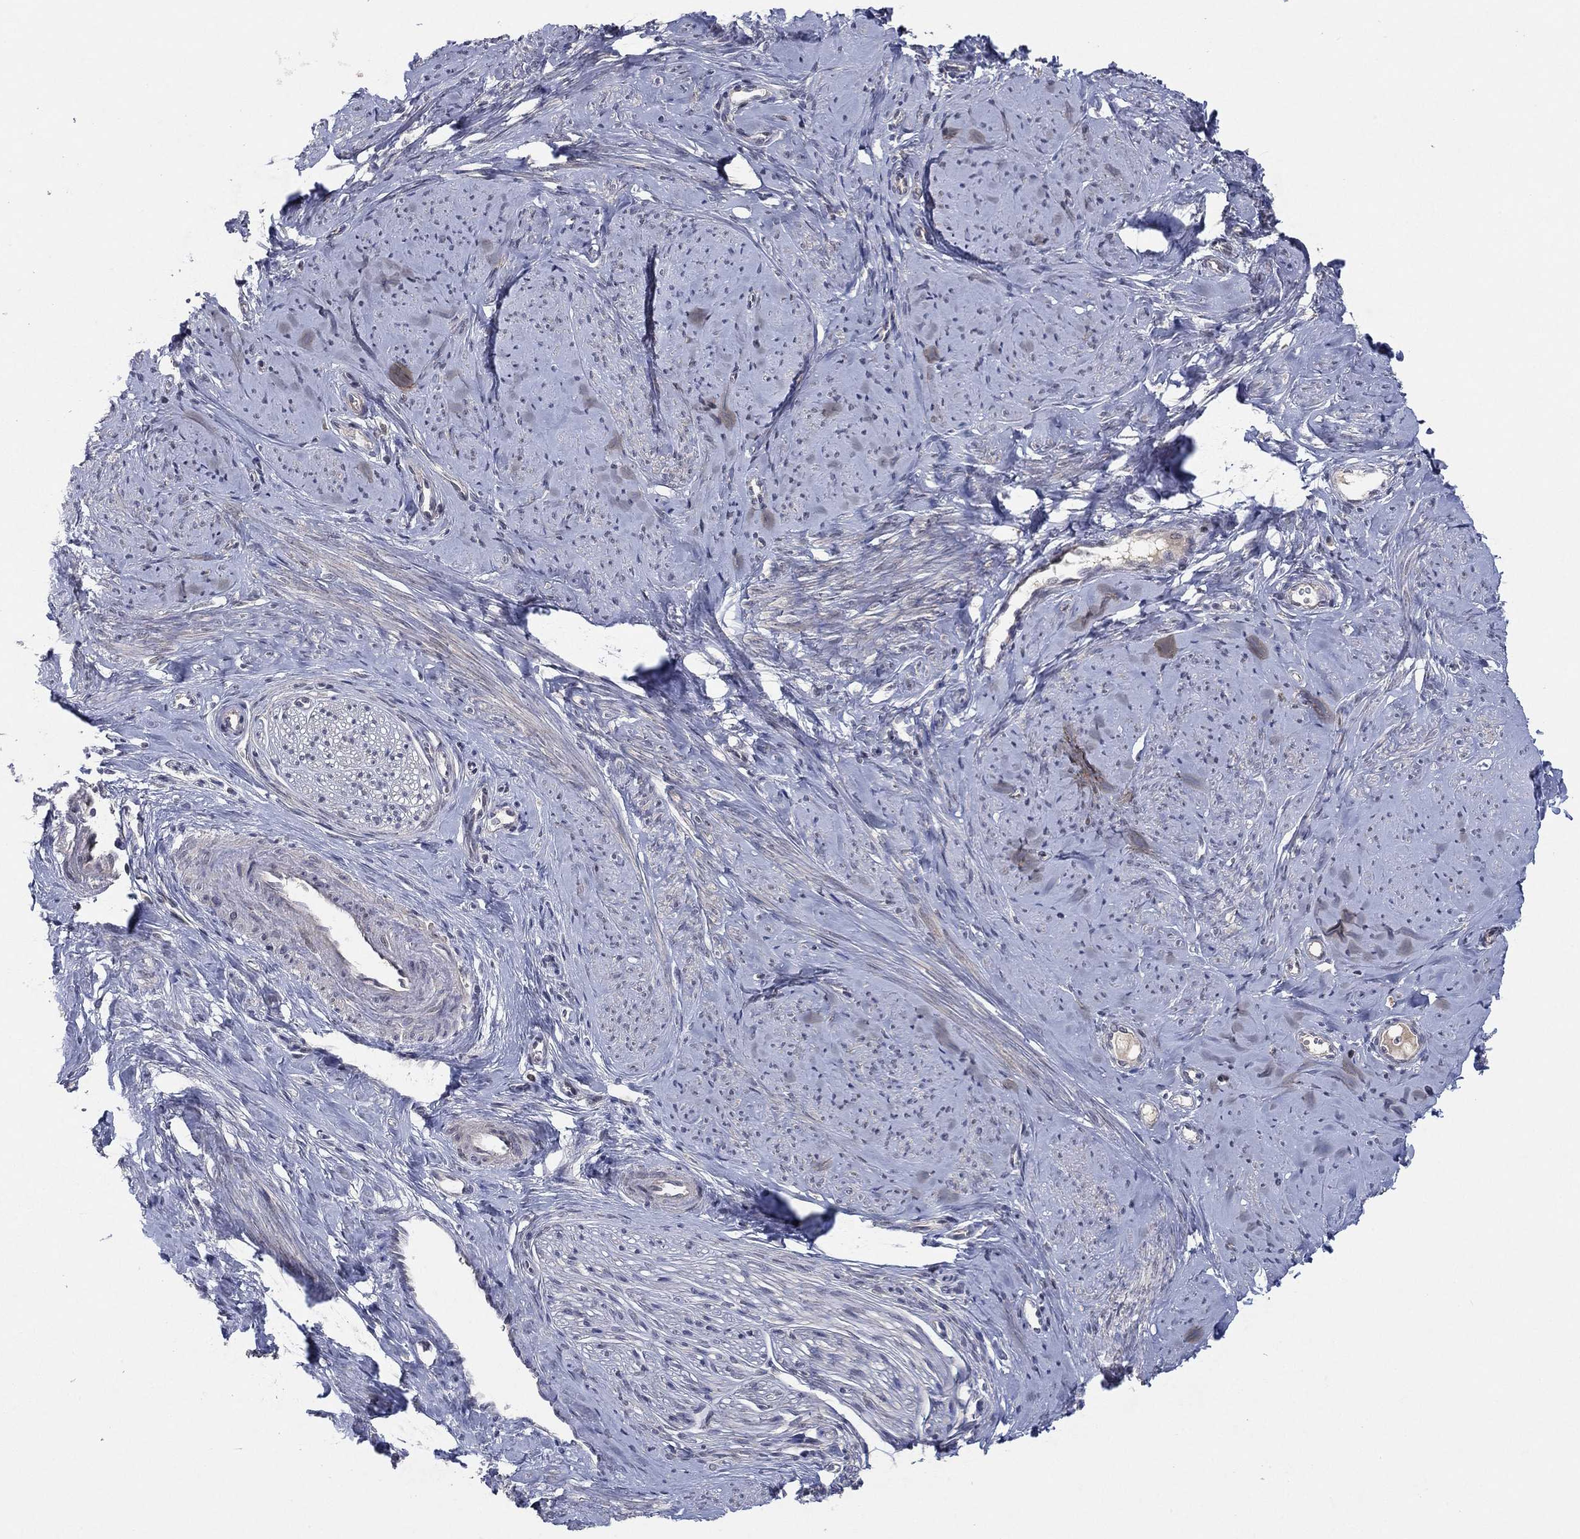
{"staining": {"intensity": "negative", "quantity": "none", "location": "none"}, "tissue": "smooth muscle", "cell_type": "Smooth muscle cells", "image_type": "normal", "snomed": [{"axis": "morphology", "description": "Normal tissue, NOS"}, {"axis": "topography", "description": "Smooth muscle"}], "caption": "A histopathology image of human smooth muscle is negative for staining in smooth muscle cells. (Stains: DAB (3,3'-diaminobenzidine) immunohistochemistry with hematoxylin counter stain, Microscopy: brightfield microscopy at high magnification).", "gene": "IL4", "patient": {"sex": "female", "age": 48}}